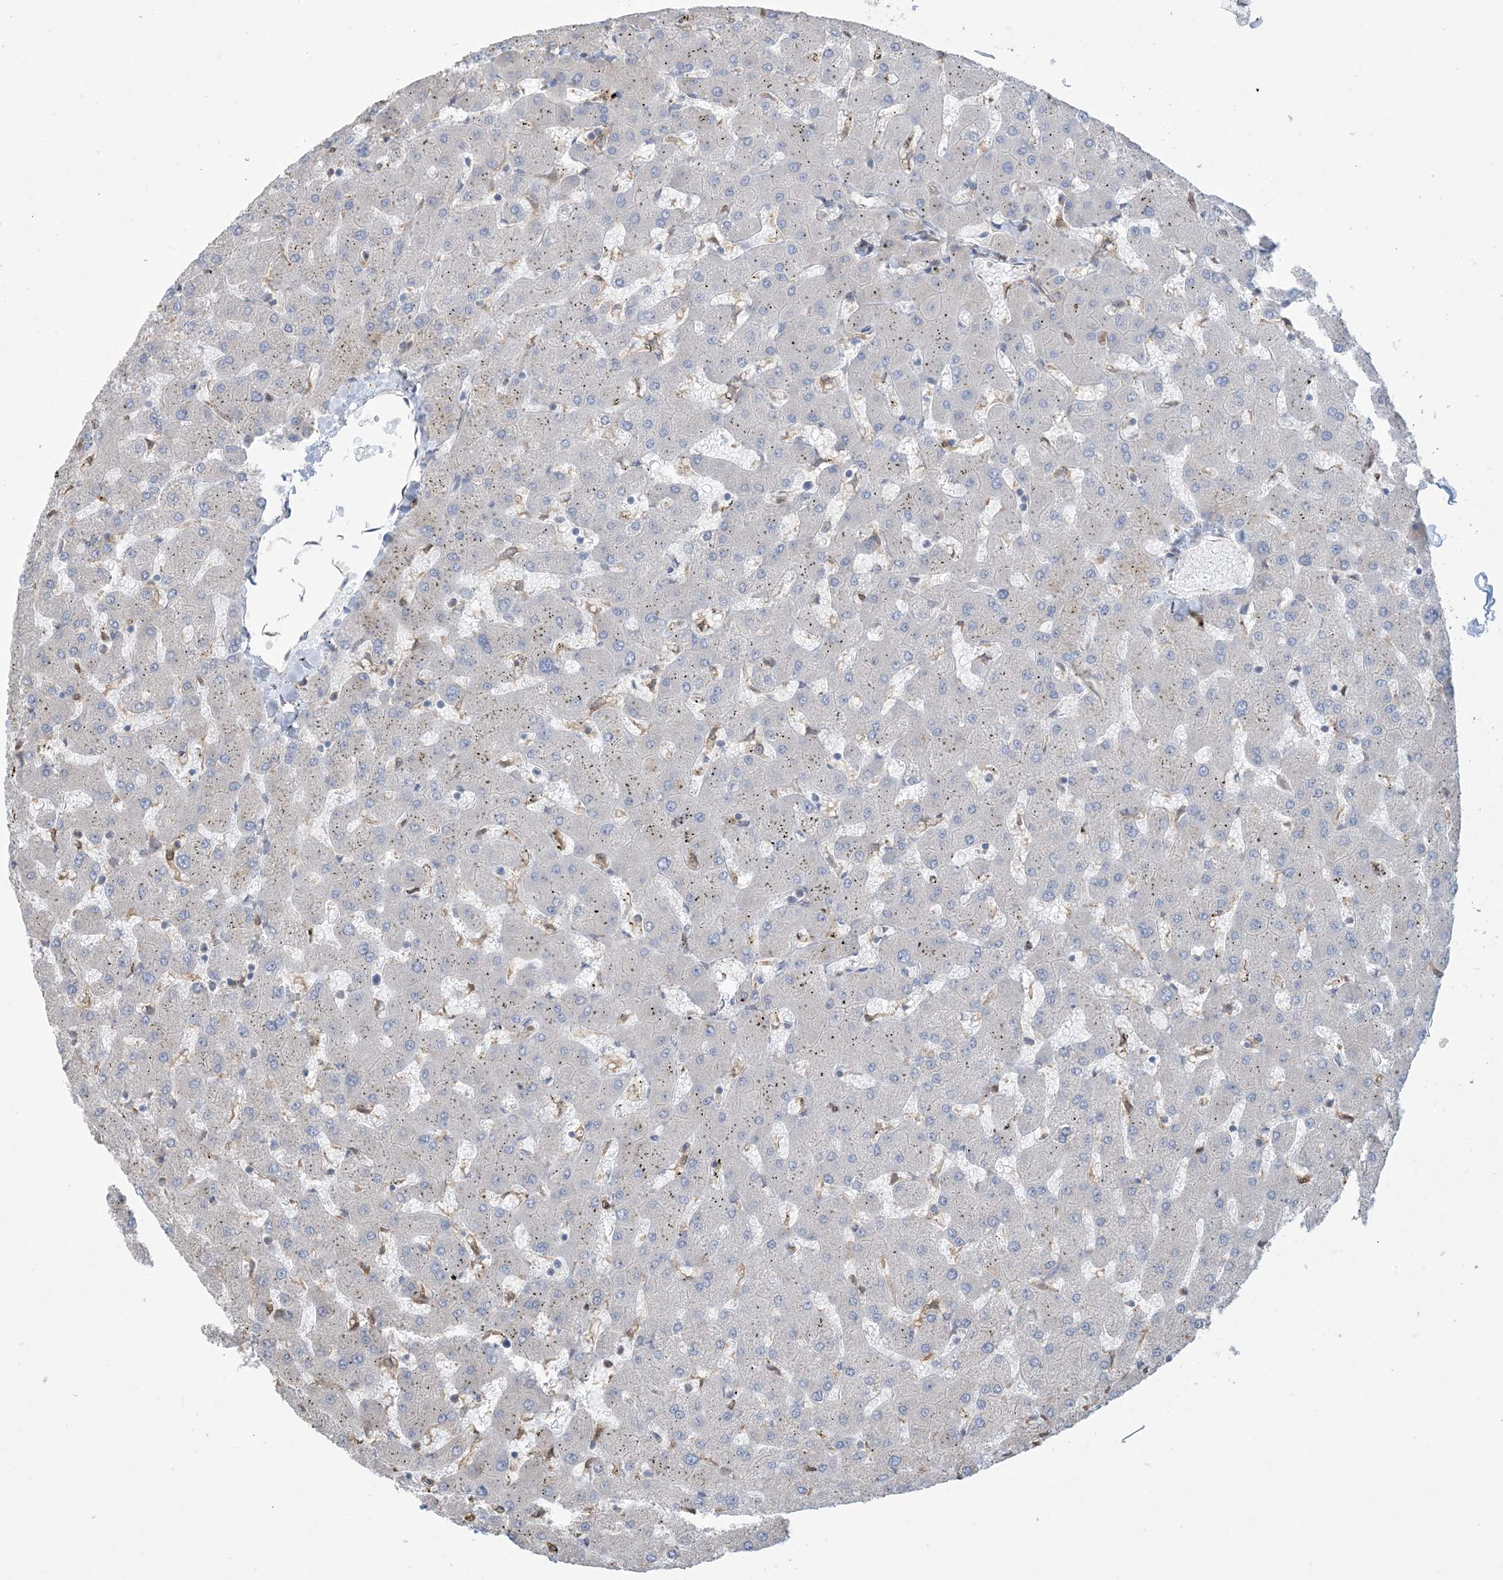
{"staining": {"intensity": "weak", "quantity": ">75%", "location": "cytoplasmic/membranous"}, "tissue": "liver", "cell_type": "Cholangiocytes", "image_type": "normal", "snomed": [{"axis": "morphology", "description": "Normal tissue, NOS"}, {"axis": "topography", "description": "Liver"}], "caption": "Brown immunohistochemical staining in benign human liver displays weak cytoplasmic/membranous staining in approximately >75% of cholangiocytes.", "gene": "SHANK1", "patient": {"sex": "female", "age": 63}}